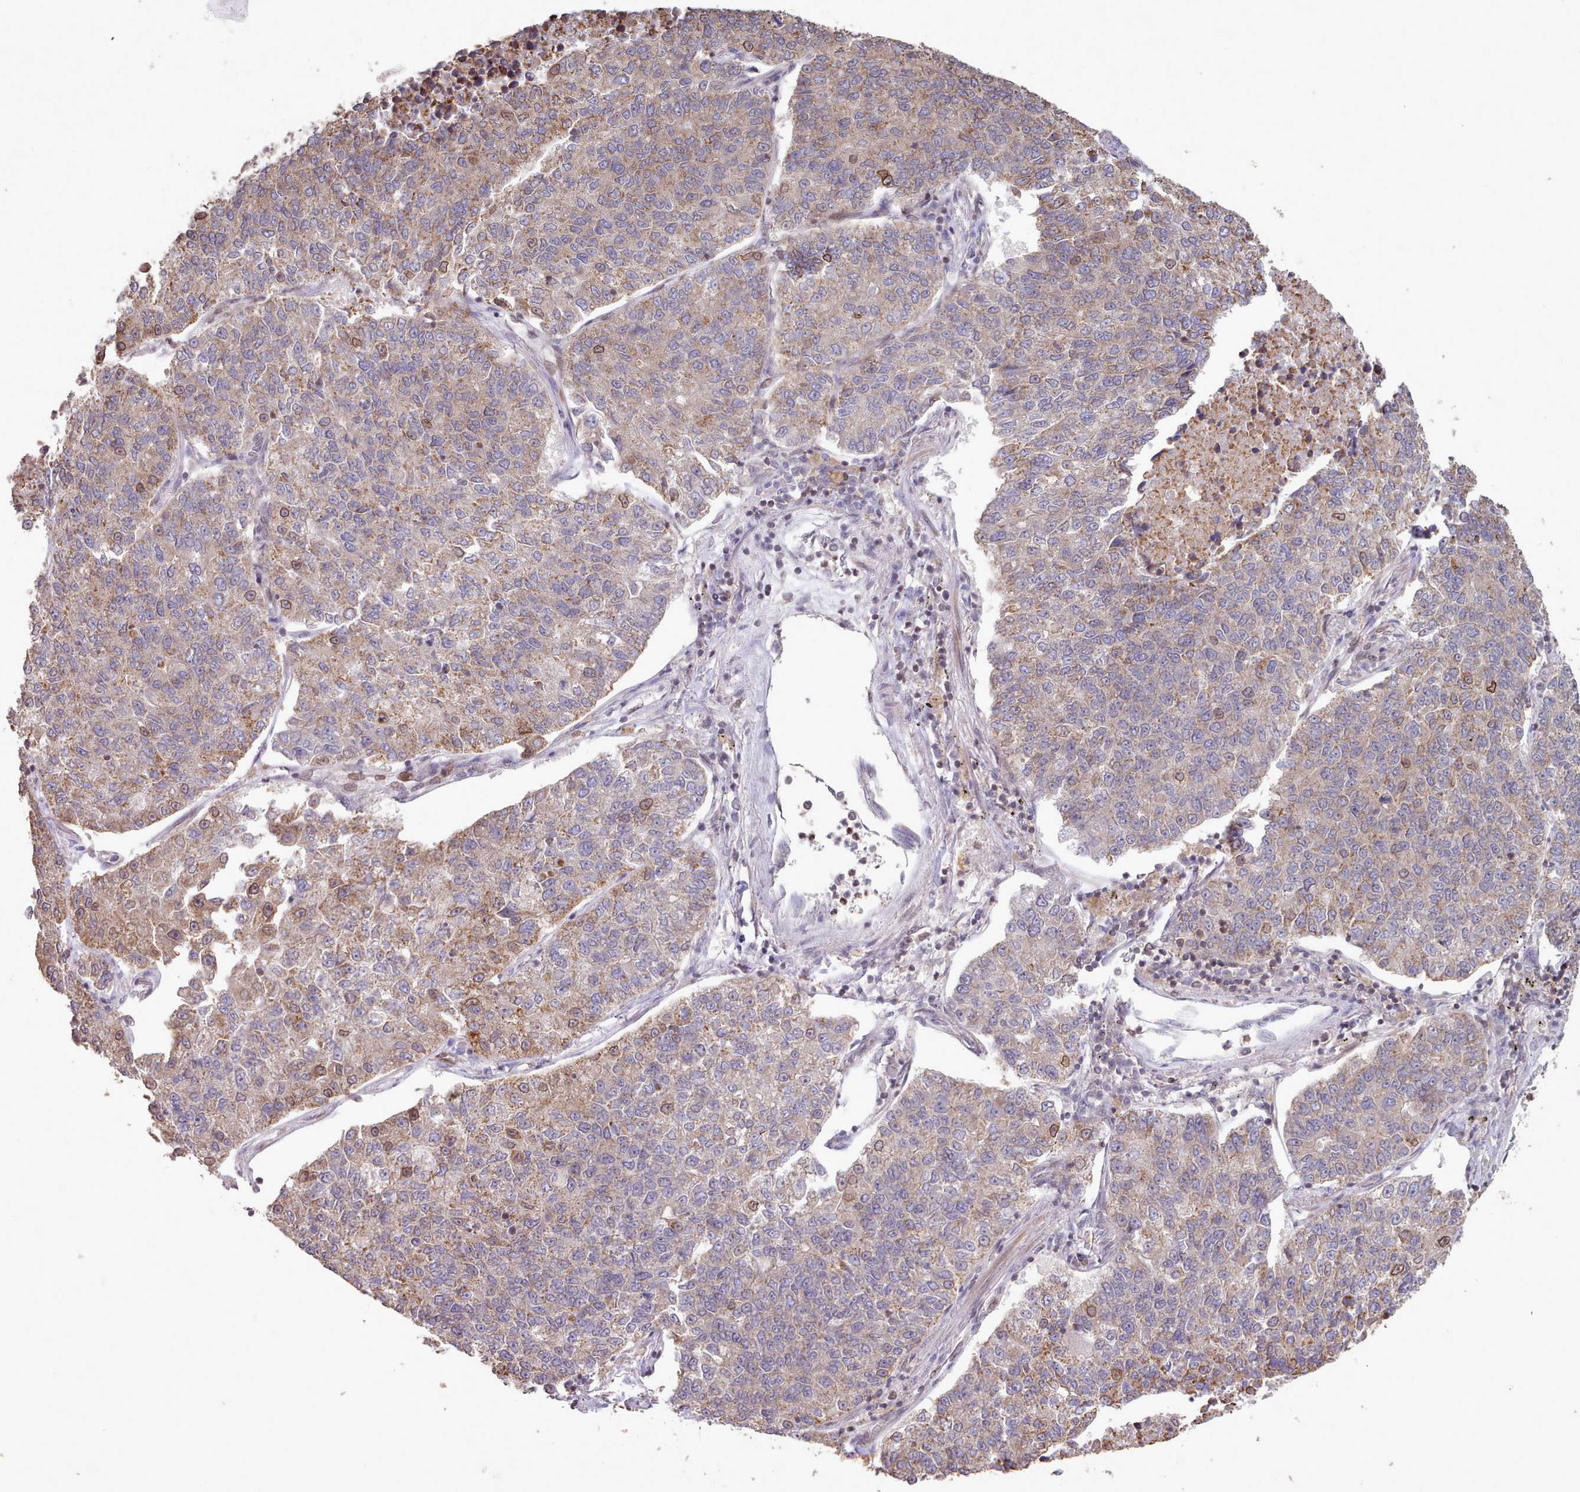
{"staining": {"intensity": "moderate", "quantity": "25%-75%", "location": "cytoplasmic/membranous,nuclear"}, "tissue": "lung cancer", "cell_type": "Tumor cells", "image_type": "cancer", "snomed": [{"axis": "morphology", "description": "Adenocarcinoma, NOS"}, {"axis": "topography", "description": "Lung"}], "caption": "The micrograph shows a brown stain indicating the presence of a protein in the cytoplasmic/membranous and nuclear of tumor cells in lung adenocarcinoma.", "gene": "TOR1AIP1", "patient": {"sex": "male", "age": 49}}